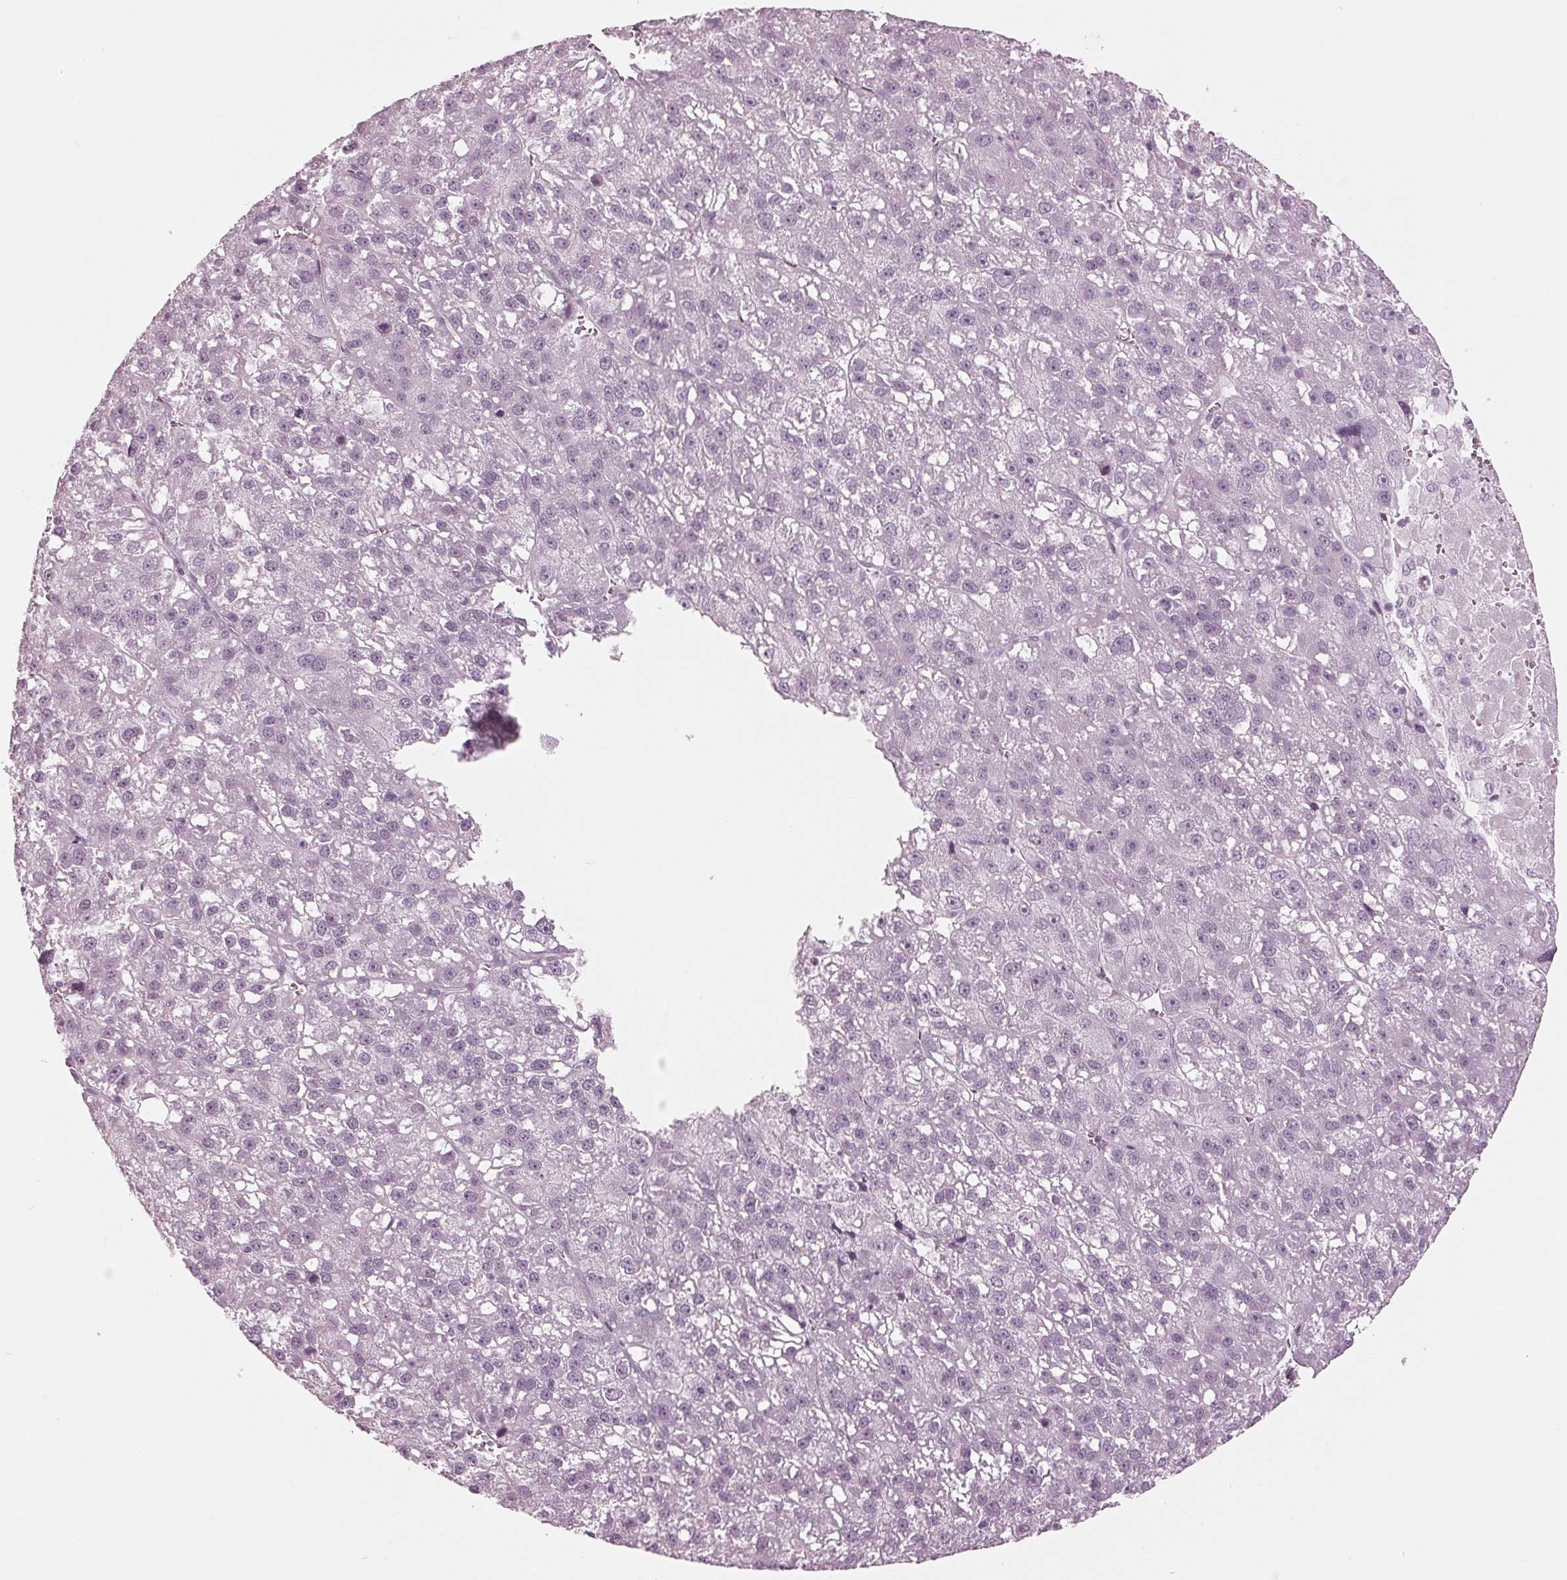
{"staining": {"intensity": "negative", "quantity": "none", "location": "none"}, "tissue": "liver cancer", "cell_type": "Tumor cells", "image_type": "cancer", "snomed": [{"axis": "morphology", "description": "Carcinoma, Hepatocellular, NOS"}, {"axis": "topography", "description": "Liver"}], "caption": "Immunohistochemical staining of human liver cancer shows no significant staining in tumor cells.", "gene": "KRT28", "patient": {"sex": "female", "age": 70}}